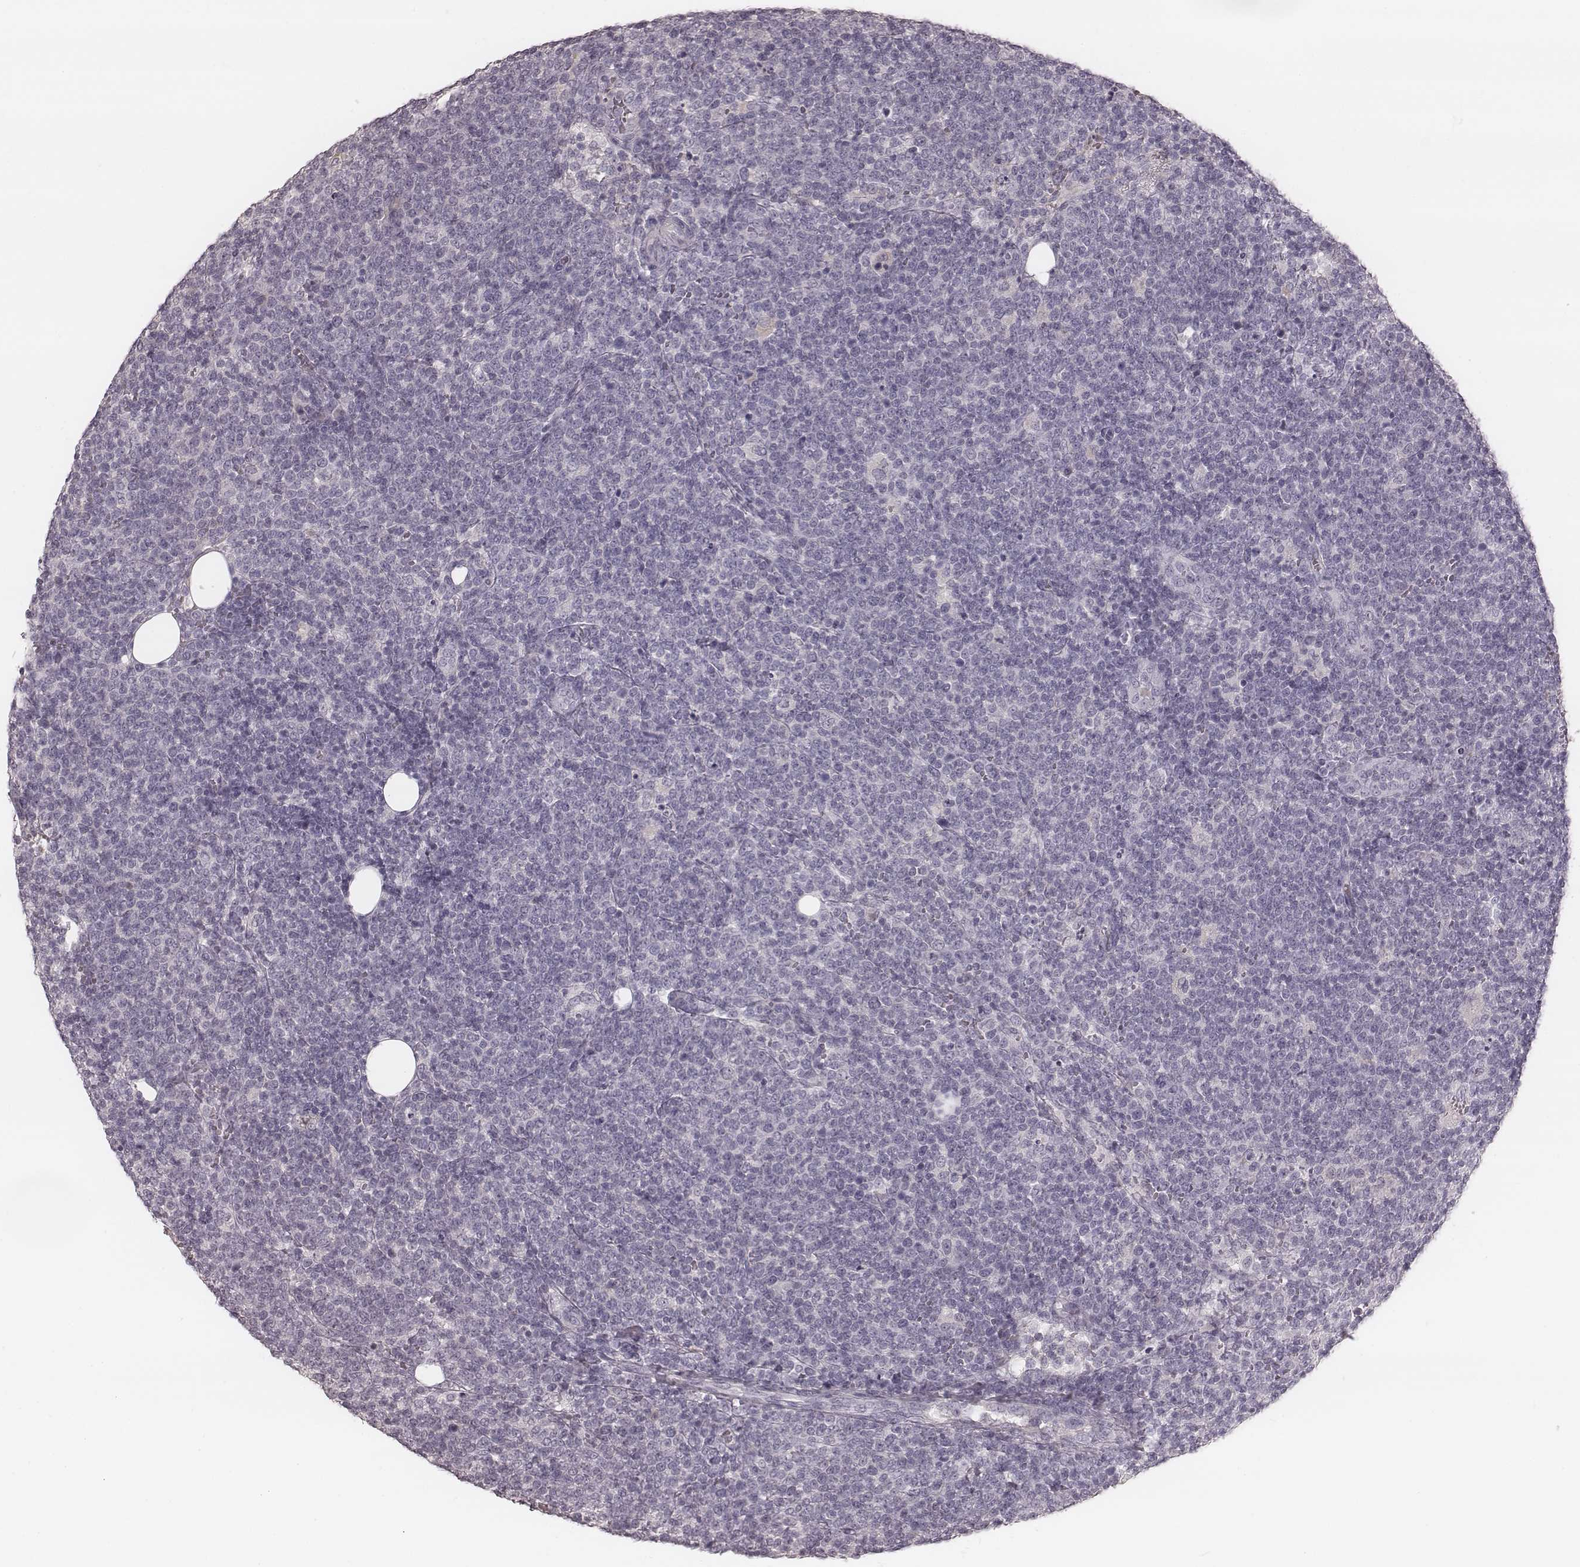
{"staining": {"intensity": "negative", "quantity": "none", "location": "none"}, "tissue": "lymphoma", "cell_type": "Tumor cells", "image_type": "cancer", "snomed": [{"axis": "morphology", "description": "Malignant lymphoma, non-Hodgkin's type, High grade"}, {"axis": "topography", "description": "Lymph node"}], "caption": "Immunohistochemistry of human malignant lymphoma, non-Hodgkin's type (high-grade) exhibits no positivity in tumor cells.", "gene": "SMIM24", "patient": {"sex": "male", "age": 61}}